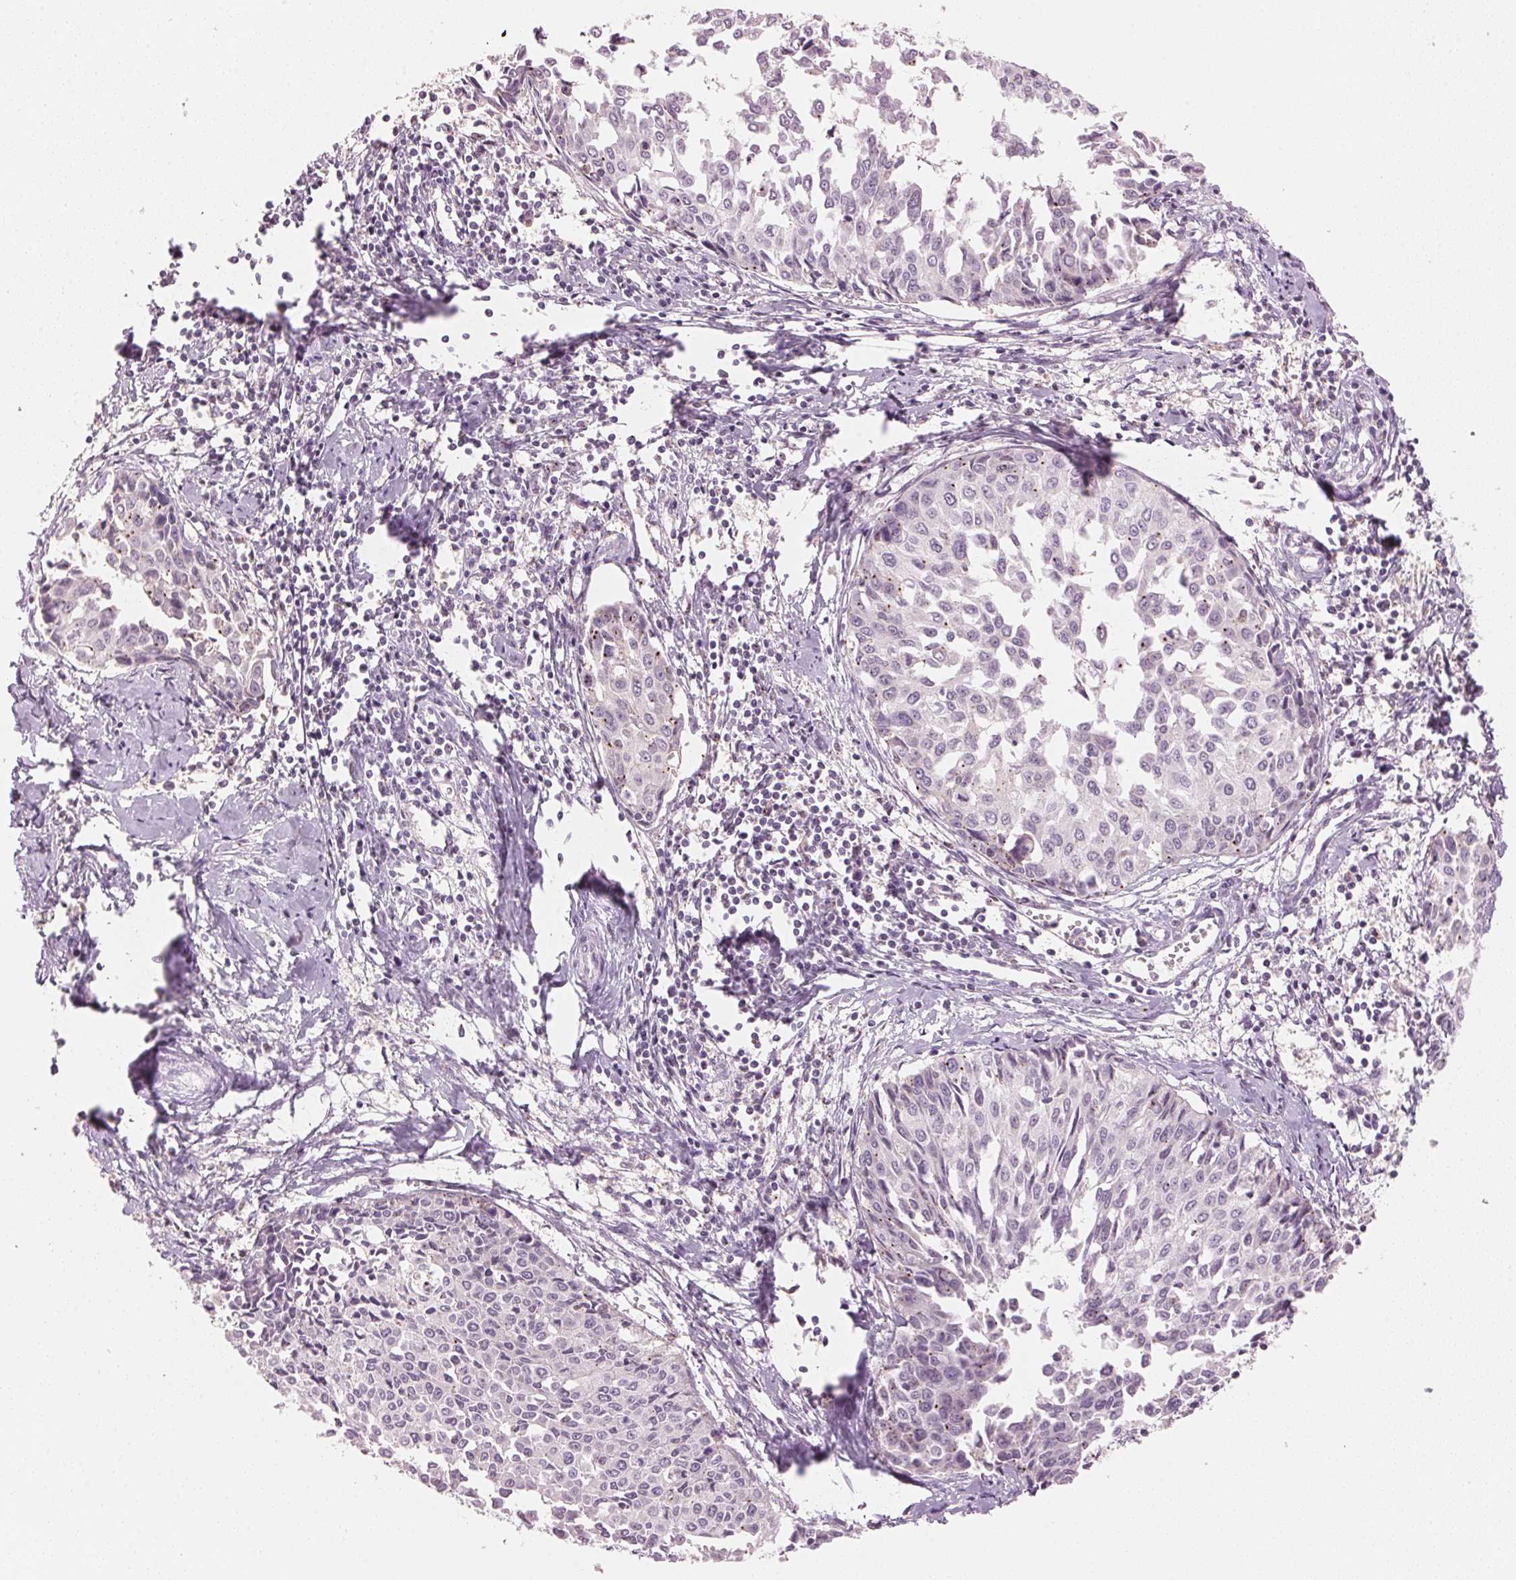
{"staining": {"intensity": "negative", "quantity": "none", "location": "none"}, "tissue": "cervical cancer", "cell_type": "Tumor cells", "image_type": "cancer", "snomed": [{"axis": "morphology", "description": "Squamous cell carcinoma, NOS"}, {"axis": "topography", "description": "Cervix"}], "caption": "The immunohistochemistry micrograph has no significant positivity in tumor cells of cervical cancer tissue.", "gene": "HOXB13", "patient": {"sex": "female", "age": 50}}